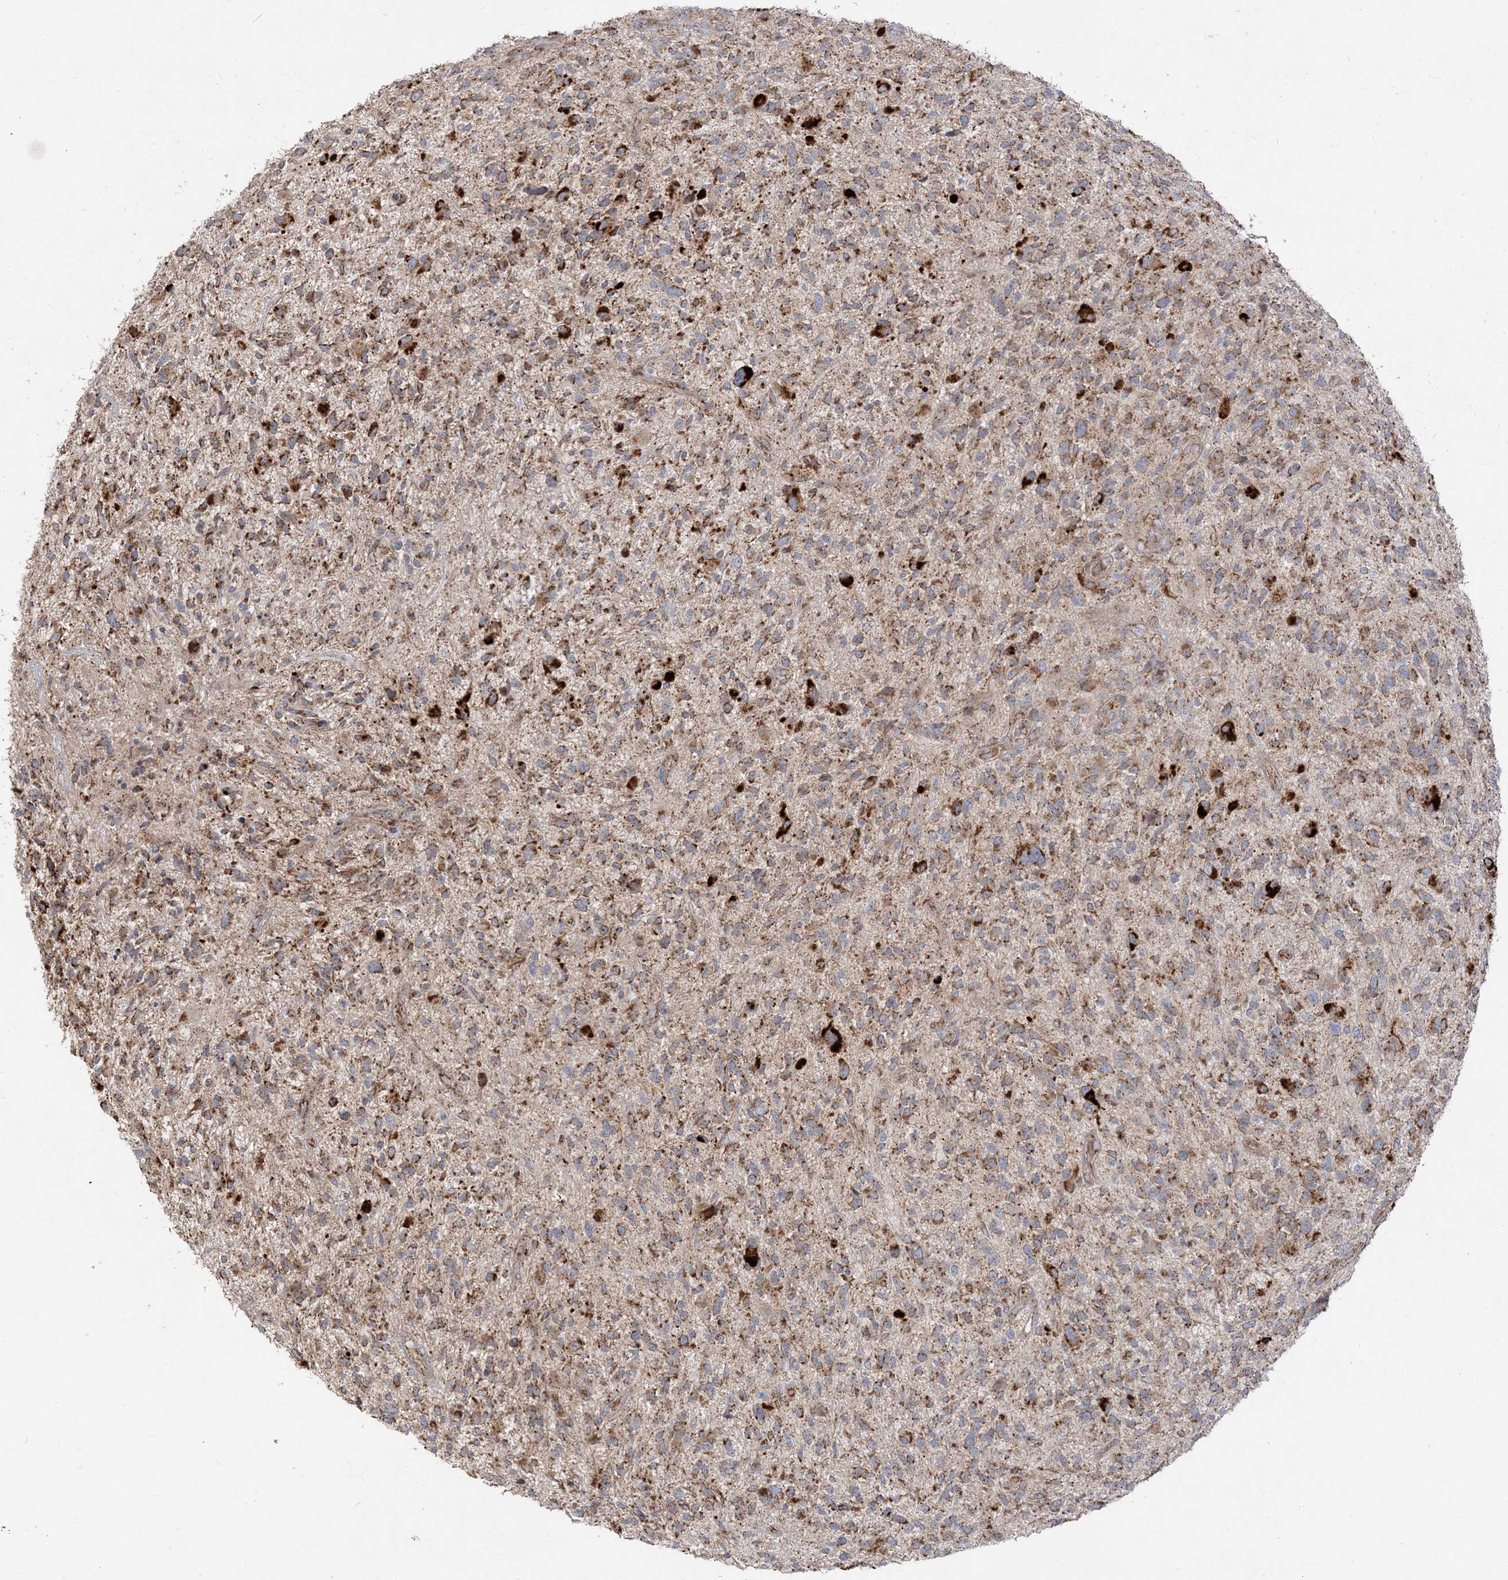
{"staining": {"intensity": "strong", "quantity": "25%-75%", "location": "cytoplasmic/membranous"}, "tissue": "glioma", "cell_type": "Tumor cells", "image_type": "cancer", "snomed": [{"axis": "morphology", "description": "Glioma, malignant, High grade"}, {"axis": "topography", "description": "Brain"}], "caption": "Immunohistochemistry (IHC) of glioma displays high levels of strong cytoplasmic/membranous positivity in about 25%-75% of tumor cells.", "gene": "AARS2", "patient": {"sex": "male", "age": 47}}